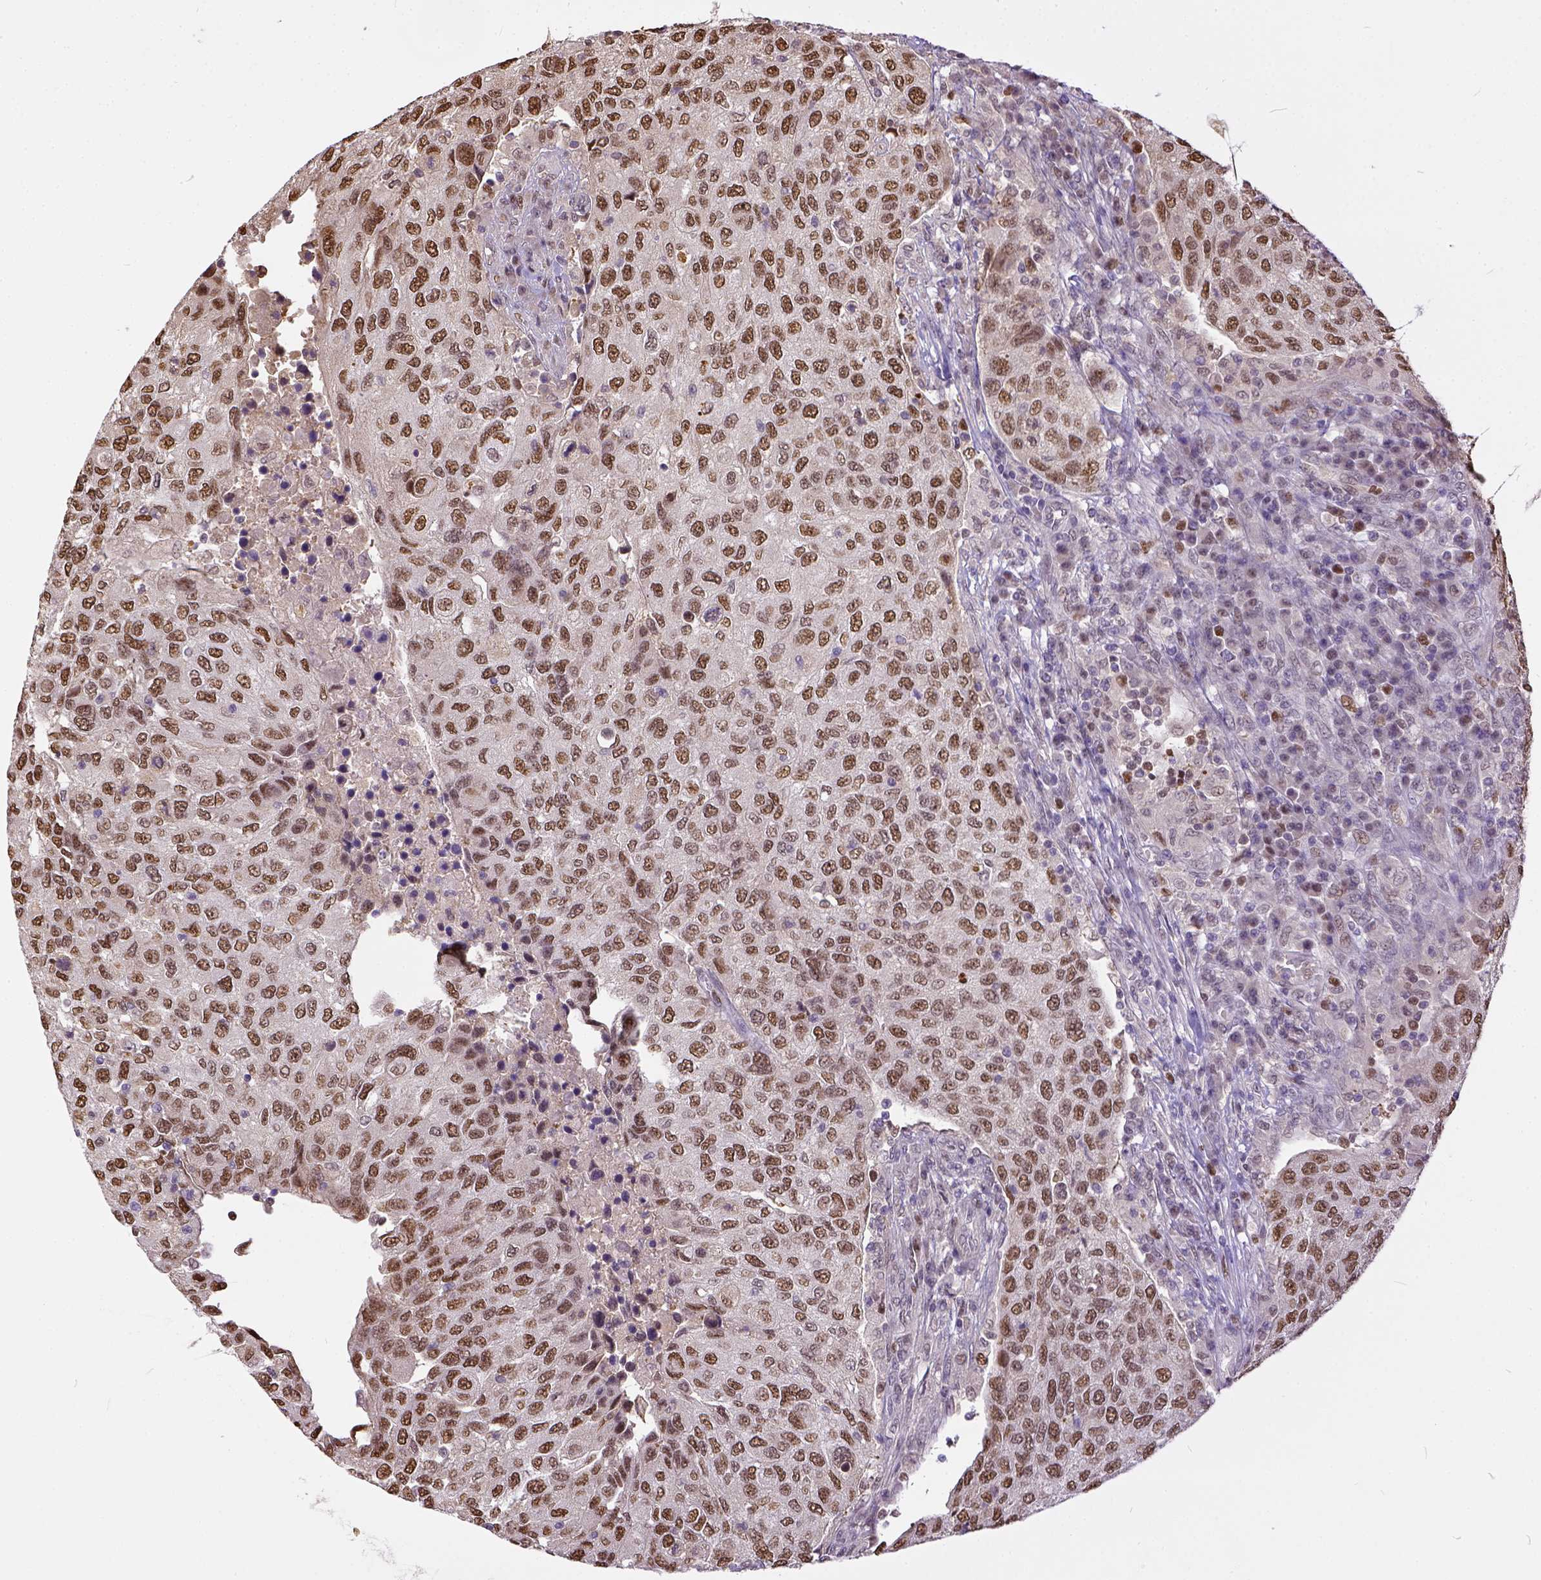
{"staining": {"intensity": "moderate", "quantity": ">75%", "location": "nuclear"}, "tissue": "urothelial cancer", "cell_type": "Tumor cells", "image_type": "cancer", "snomed": [{"axis": "morphology", "description": "Urothelial carcinoma, High grade"}, {"axis": "topography", "description": "Urinary bladder"}], "caption": "Tumor cells demonstrate moderate nuclear positivity in approximately >75% of cells in urothelial cancer.", "gene": "ERCC1", "patient": {"sex": "female", "age": 78}}